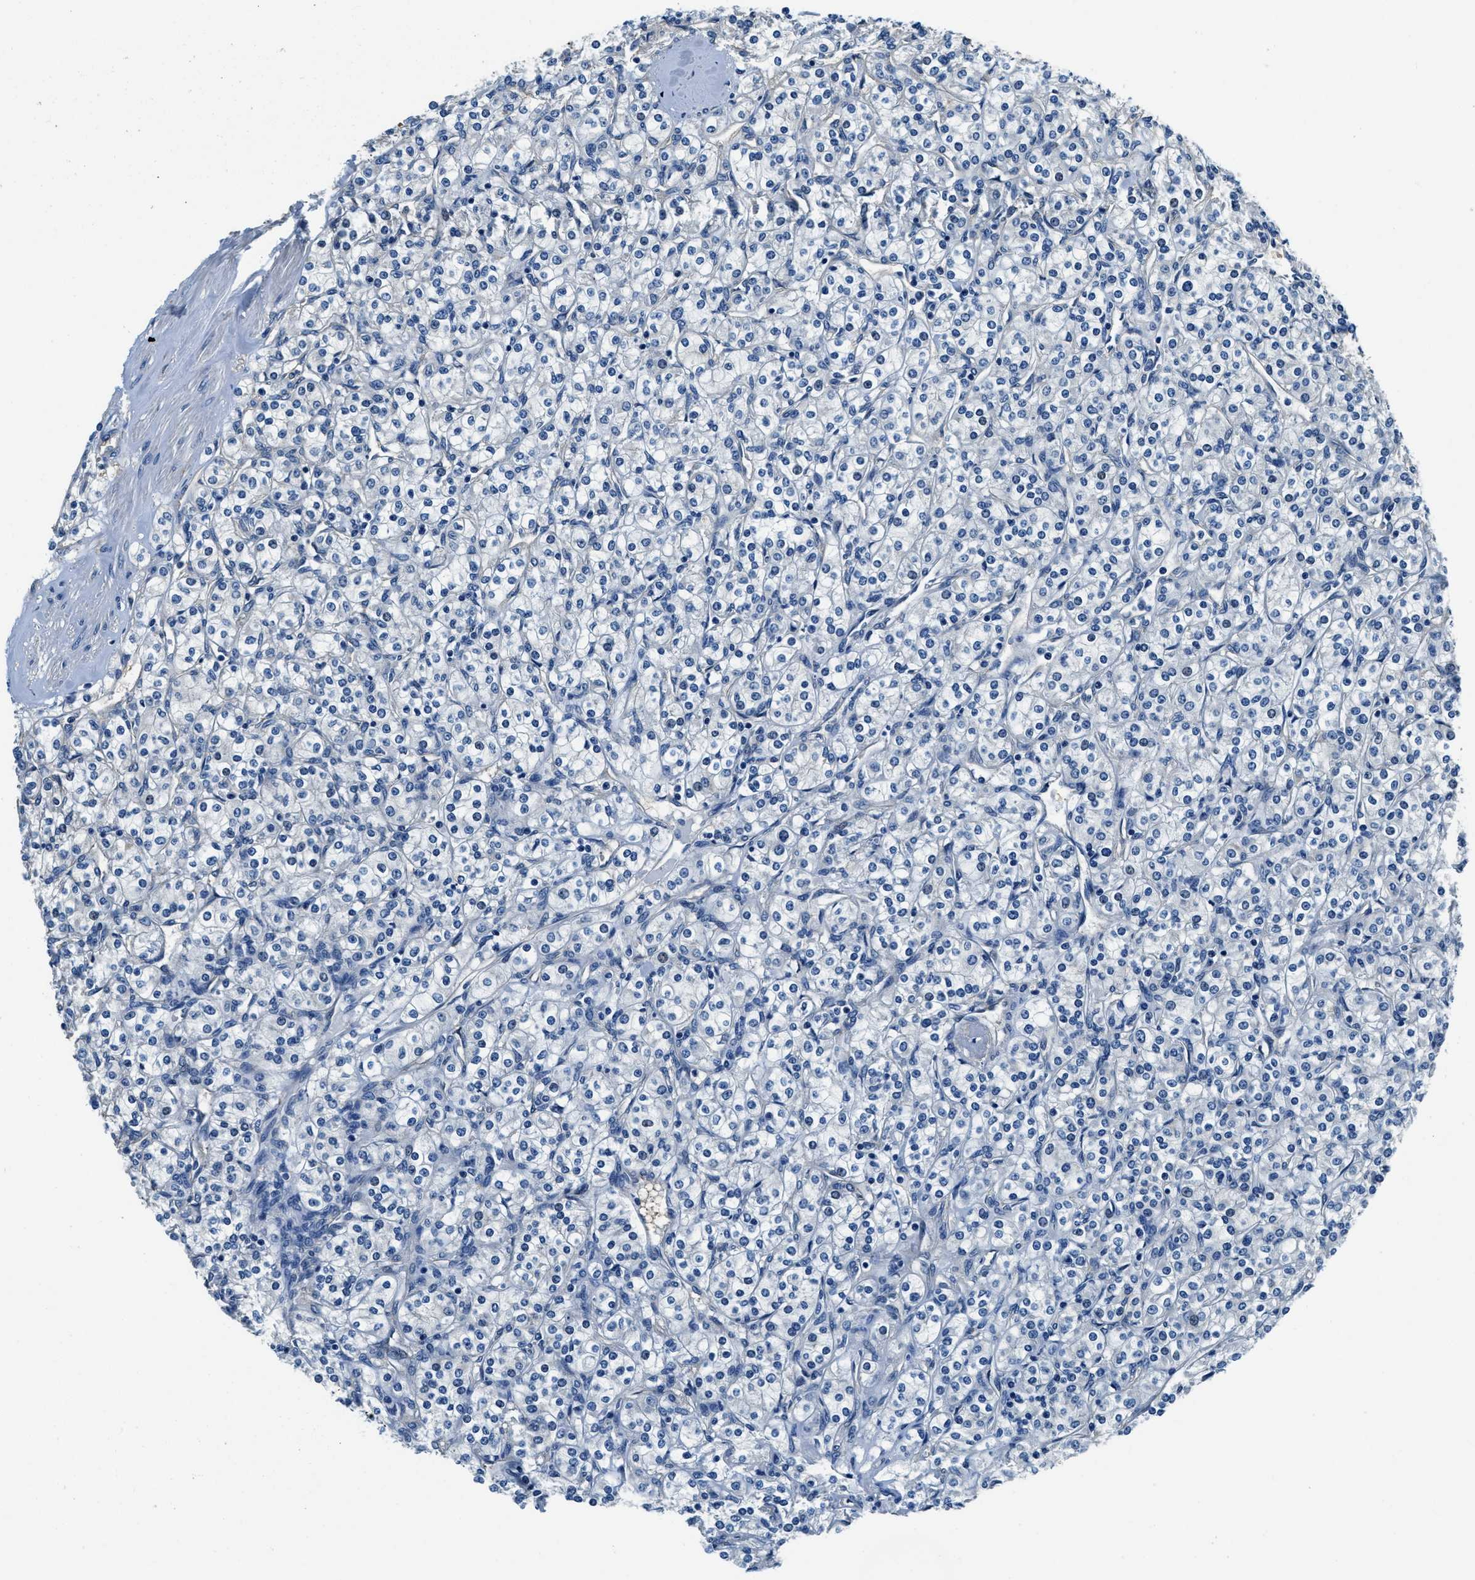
{"staining": {"intensity": "negative", "quantity": "none", "location": "none"}, "tissue": "renal cancer", "cell_type": "Tumor cells", "image_type": "cancer", "snomed": [{"axis": "morphology", "description": "Adenocarcinoma, NOS"}, {"axis": "topography", "description": "Kidney"}], "caption": "Immunohistochemistry of renal cancer (adenocarcinoma) displays no positivity in tumor cells.", "gene": "TWF1", "patient": {"sex": "male", "age": 77}}